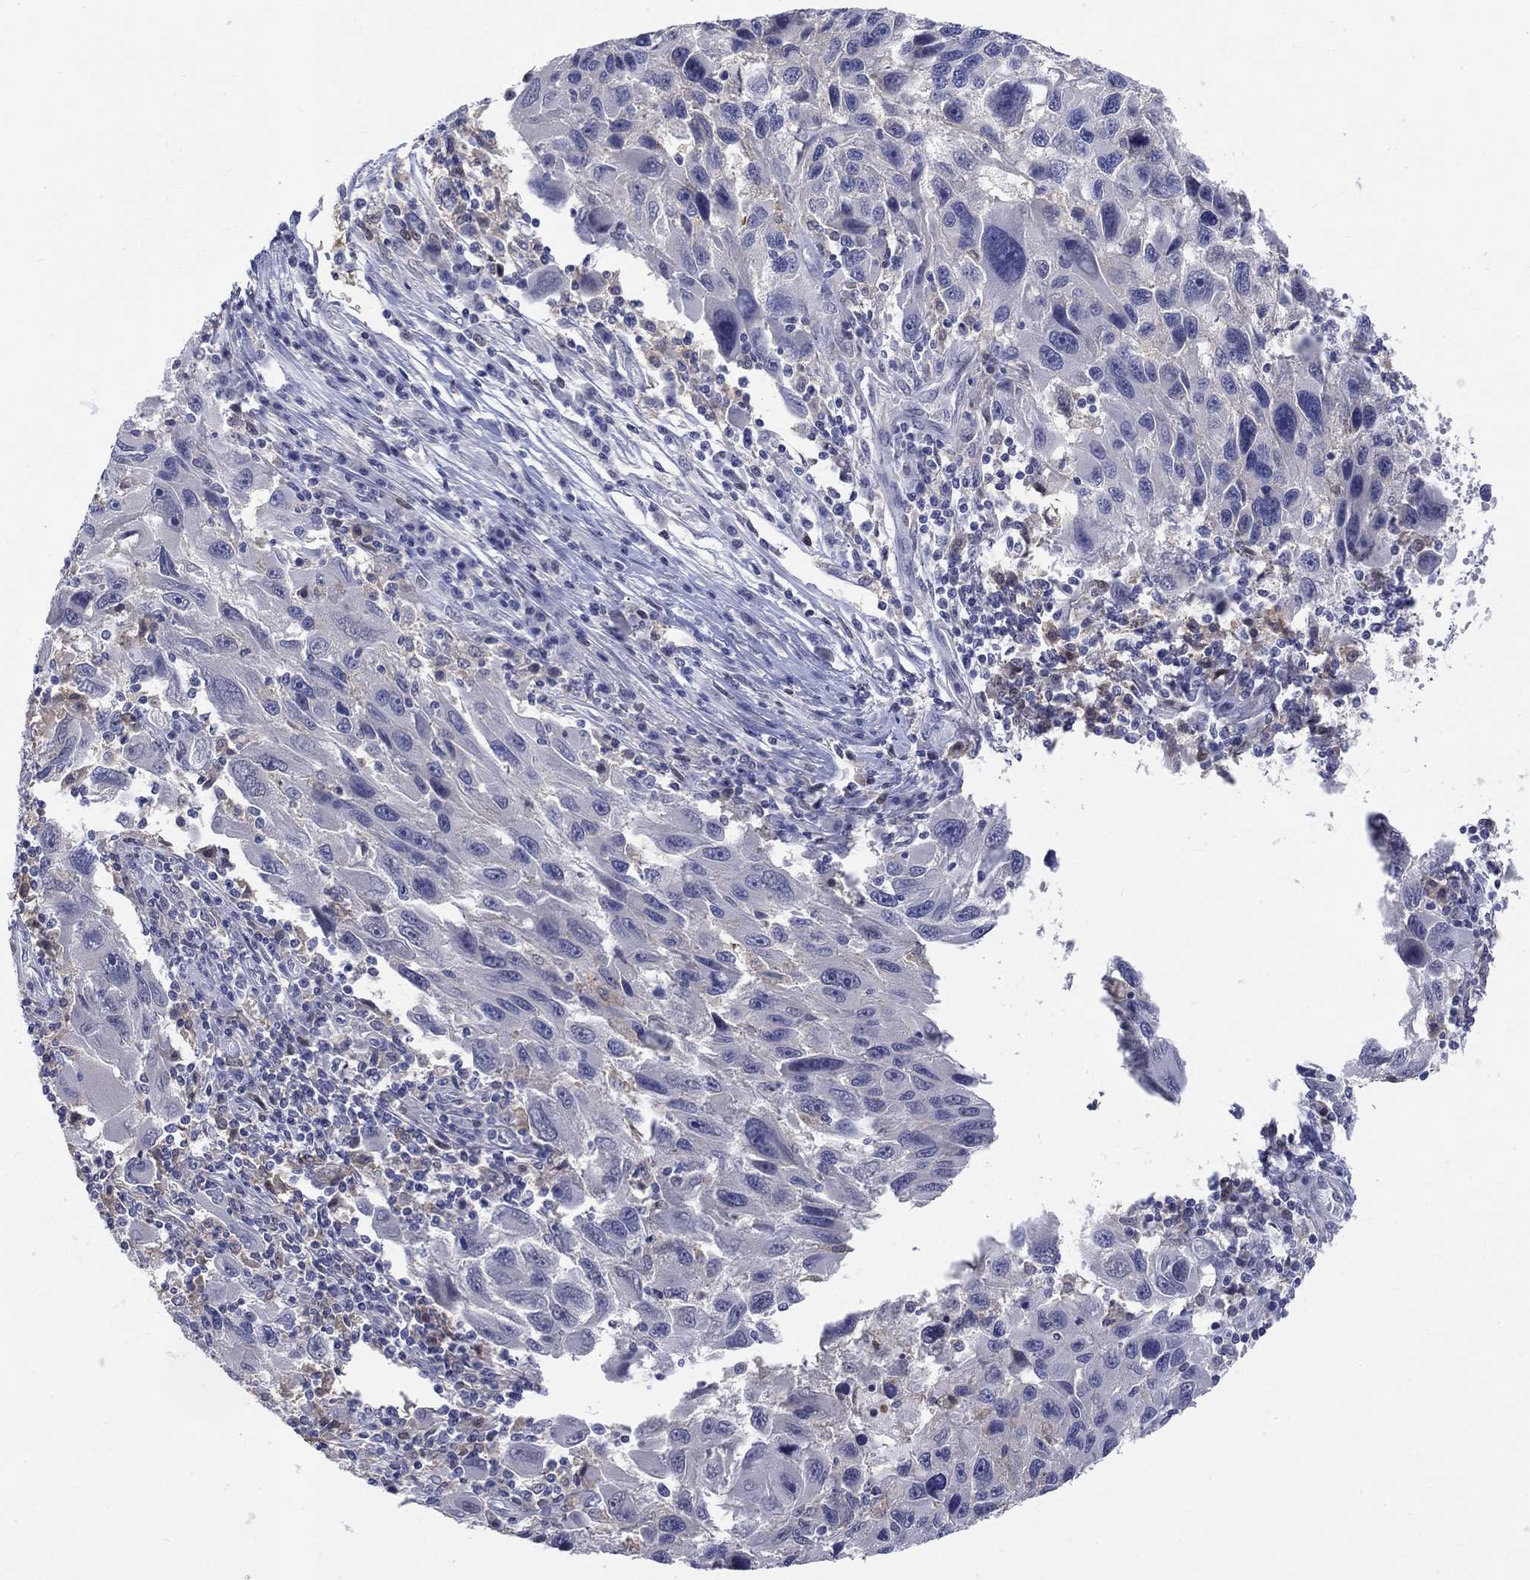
{"staining": {"intensity": "negative", "quantity": "none", "location": "none"}, "tissue": "melanoma", "cell_type": "Tumor cells", "image_type": "cancer", "snomed": [{"axis": "morphology", "description": "Malignant melanoma, NOS"}, {"axis": "topography", "description": "Skin"}], "caption": "DAB immunohistochemical staining of malignant melanoma demonstrates no significant positivity in tumor cells. The staining was performed using DAB to visualize the protein expression in brown, while the nuclei were stained in blue with hematoxylin (Magnification: 20x).", "gene": "EGFLAM", "patient": {"sex": "male", "age": 53}}